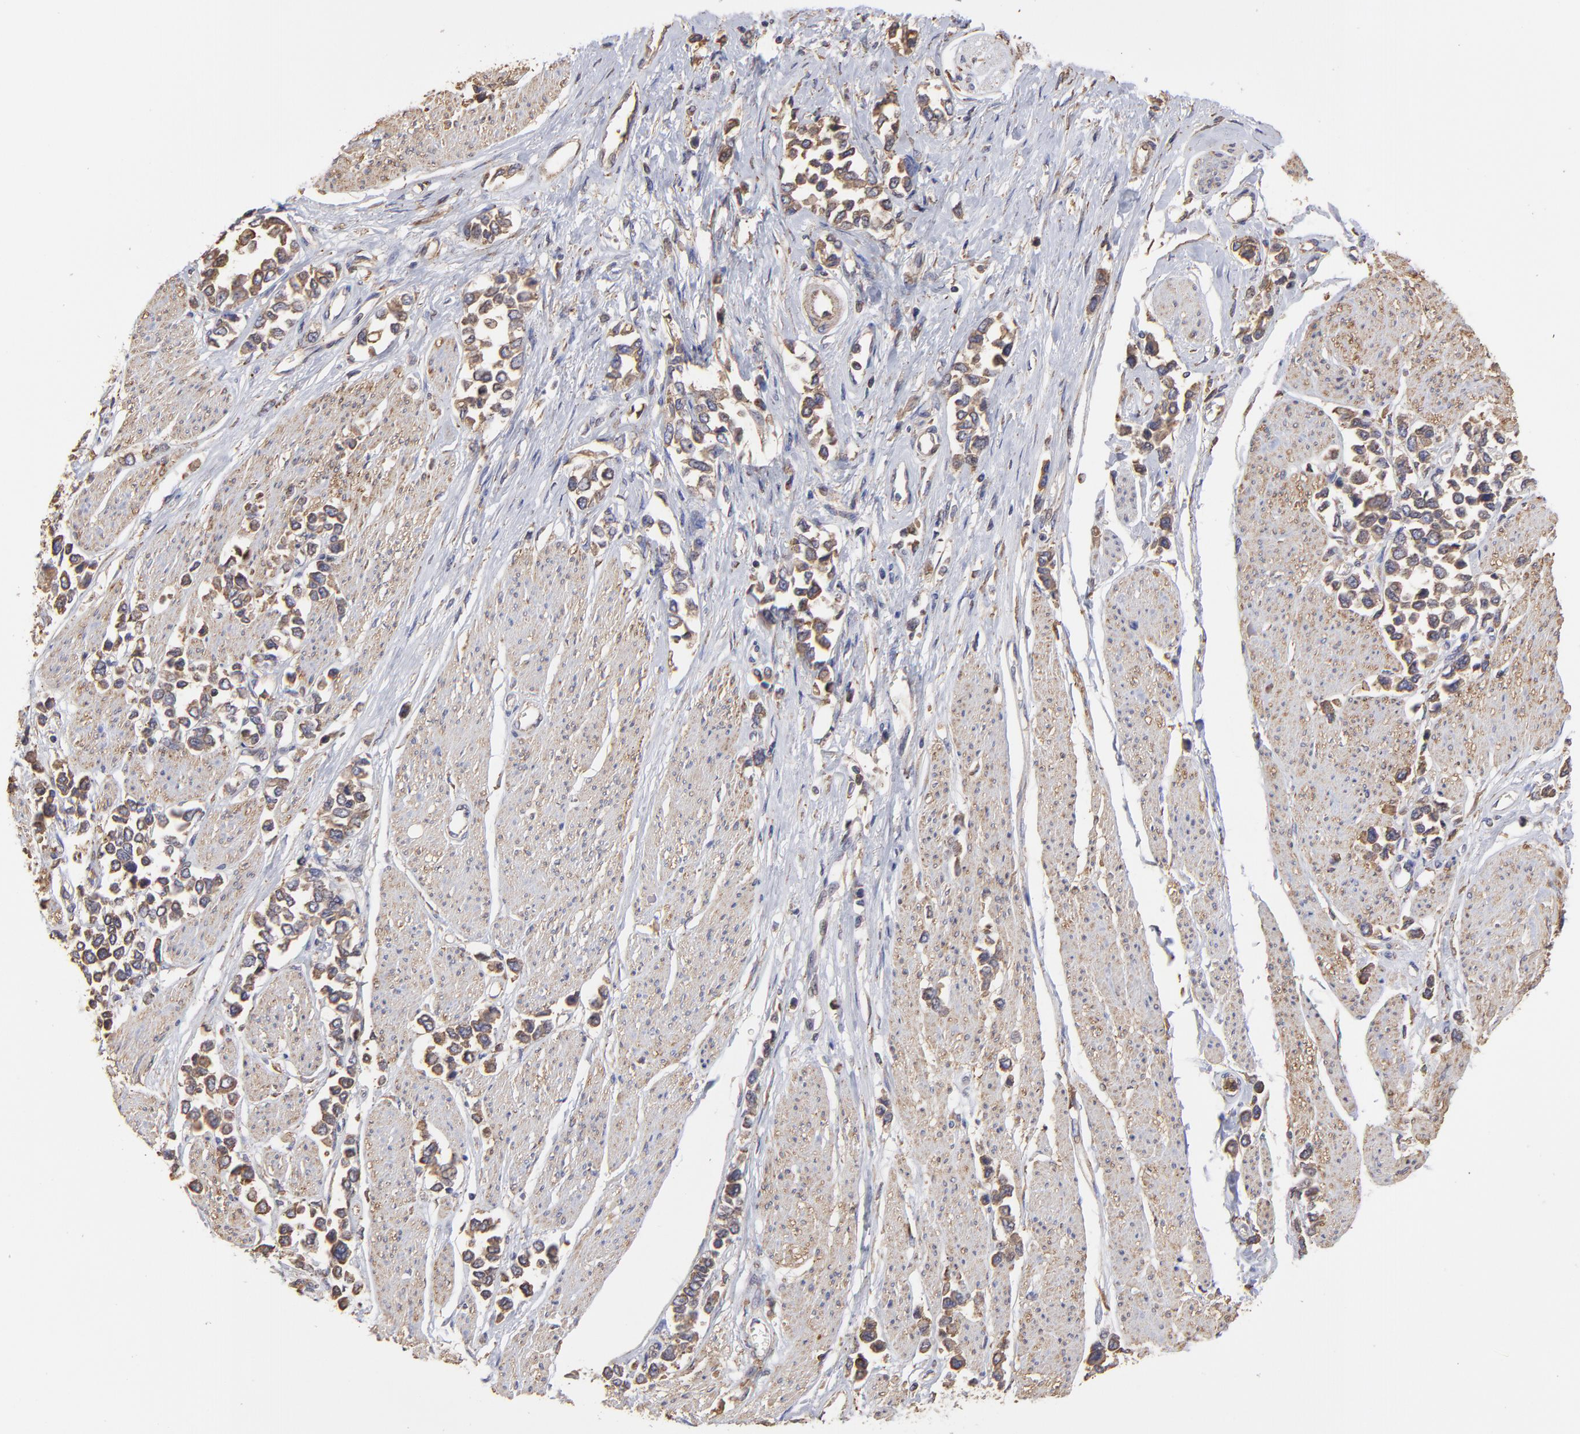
{"staining": {"intensity": "moderate", "quantity": ">75%", "location": "cytoplasmic/membranous"}, "tissue": "stomach cancer", "cell_type": "Tumor cells", "image_type": "cancer", "snomed": [{"axis": "morphology", "description": "Adenocarcinoma, NOS"}, {"axis": "topography", "description": "Stomach, upper"}], "caption": "A photomicrograph of stomach cancer stained for a protein reveals moderate cytoplasmic/membranous brown staining in tumor cells.", "gene": "PFKM", "patient": {"sex": "male", "age": 76}}